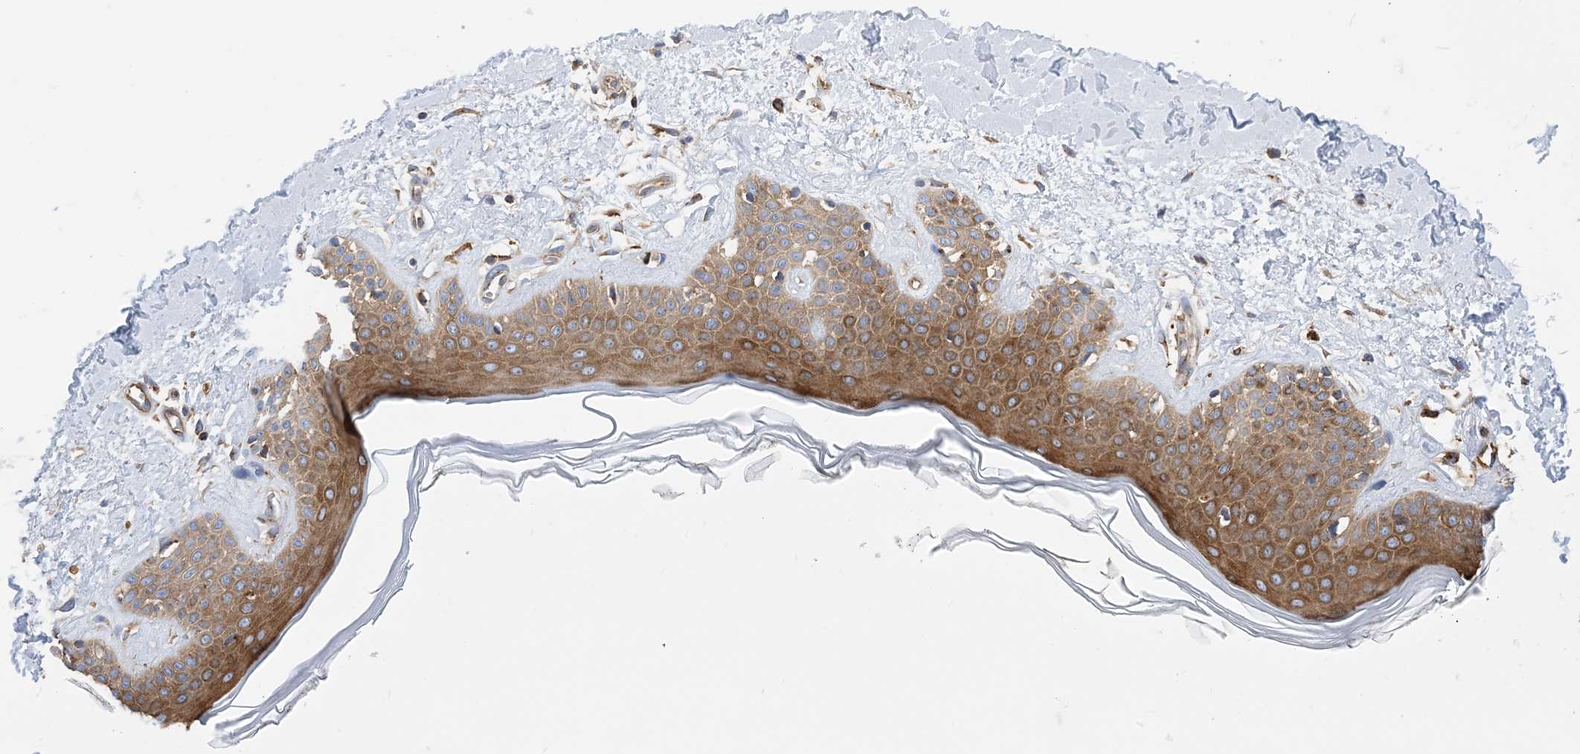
{"staining": {"intensity": "moderate", "quantity": ">75%", "location": "cytoplasmic/membranous"}, "tissue": "skin", "cell_type": "Fibroblasts", "image_type": "normal", "snomed": [{"axis": "morphology", "description": "Normal tissue, NOS"}, {"axis": "topography", "description": "Skin"}], "caption": "Benign skin was stained to show a protein in brown. There is medium levels of moderate cytoplasmic/membranous expression in about >75% of fibroblasts. (brown staining indicates protein expression, while blue staining denotes nuclei).", "gene": "DYNC1LI1", "patient": {"sex": "female", "age": 64}}